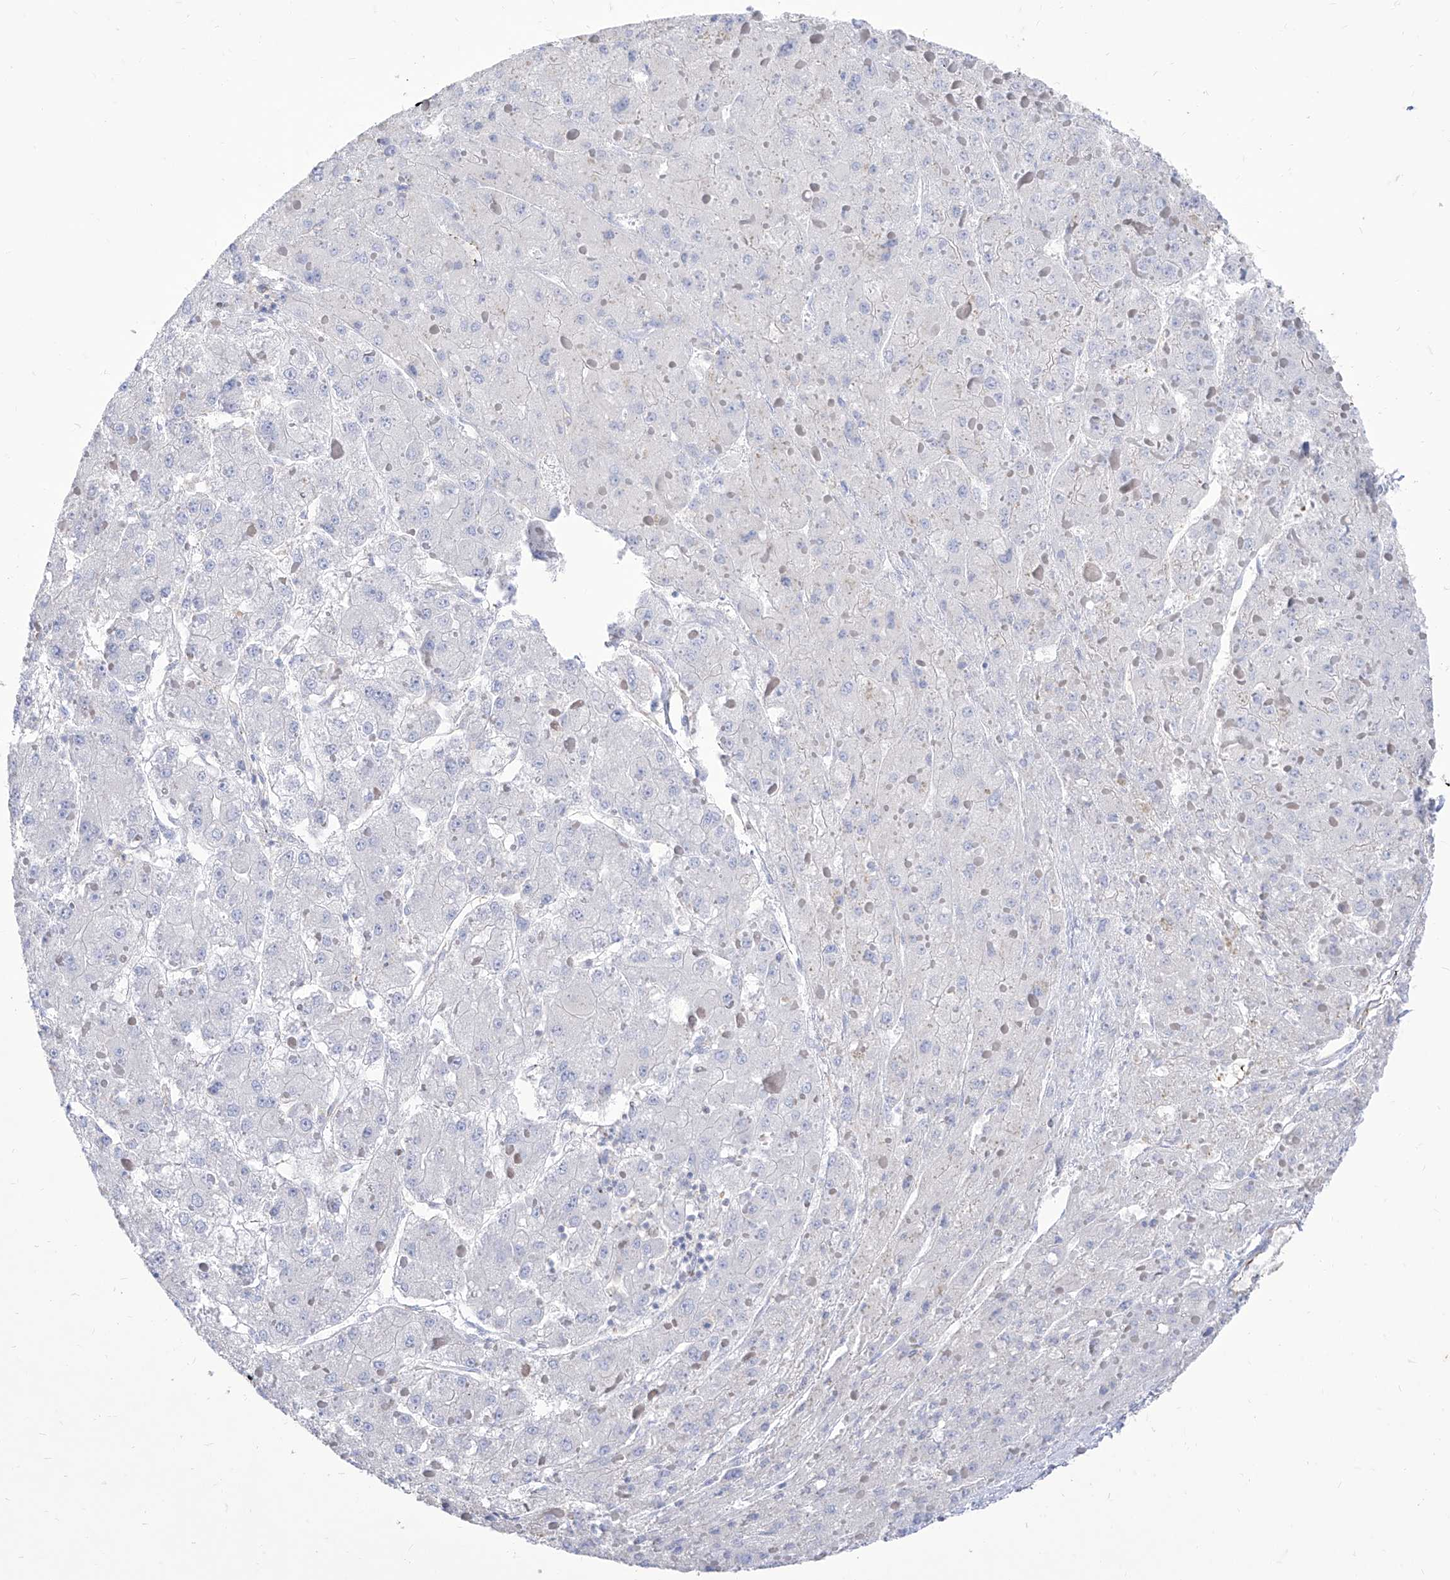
{"staining": {"intensity": "negative", "quantity": "none", "location": "none"}, "tissue": "liver cancer", "cell_type": "Tumor cells", "image_type": "cancer", "snomed": [{"axis": "morphology", "description": "Carcinoma, Hepatocellular, NOS"}, {"axis": "topography", "description": "Liver"}], "caption": "DAB immunohistochemical staining of liver cancer displays no significant positivity in tumor cells.", "gene": "C1orf74", "patient": {"sex": "female", "age": 73}}